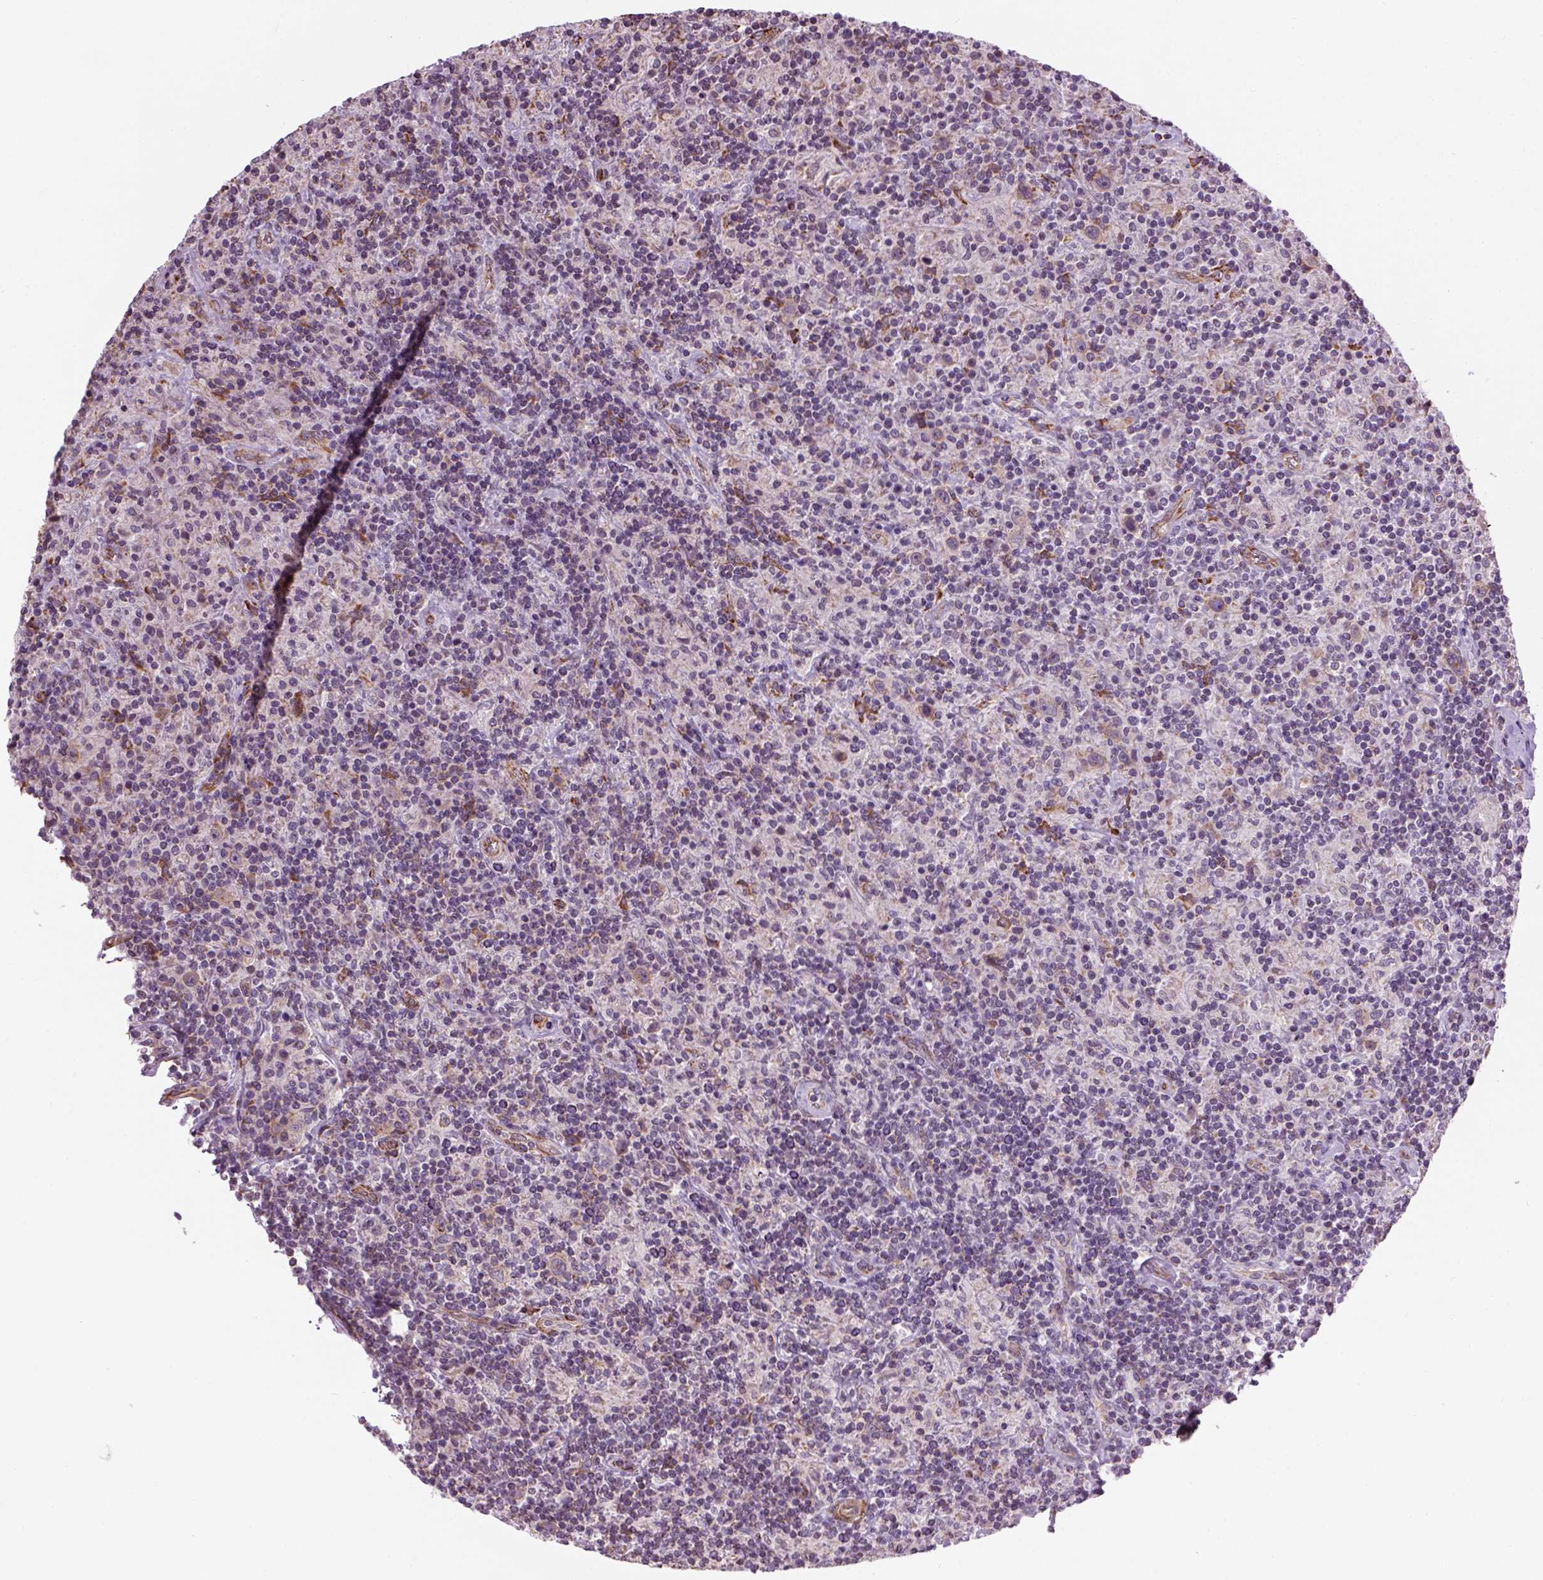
{"staining": {"intensity": "negative", "quantity": "none", "location": "none"}, "tissue": "lymphoma", "cell_type": "Tumor cells", "image_type": "cancer", "snomed": [{"axis": "morphology", "description": "Hodgkin's disease, NOS"}, {"axis": "topography", "description": "Lymph node"}], "caption": "Human lymphoma stained for a protein using immunohistochemistry (IHC) reveals no staining in tumor cells.", "gene": "XK", "patient": {"sex": "male", "age": 70}}